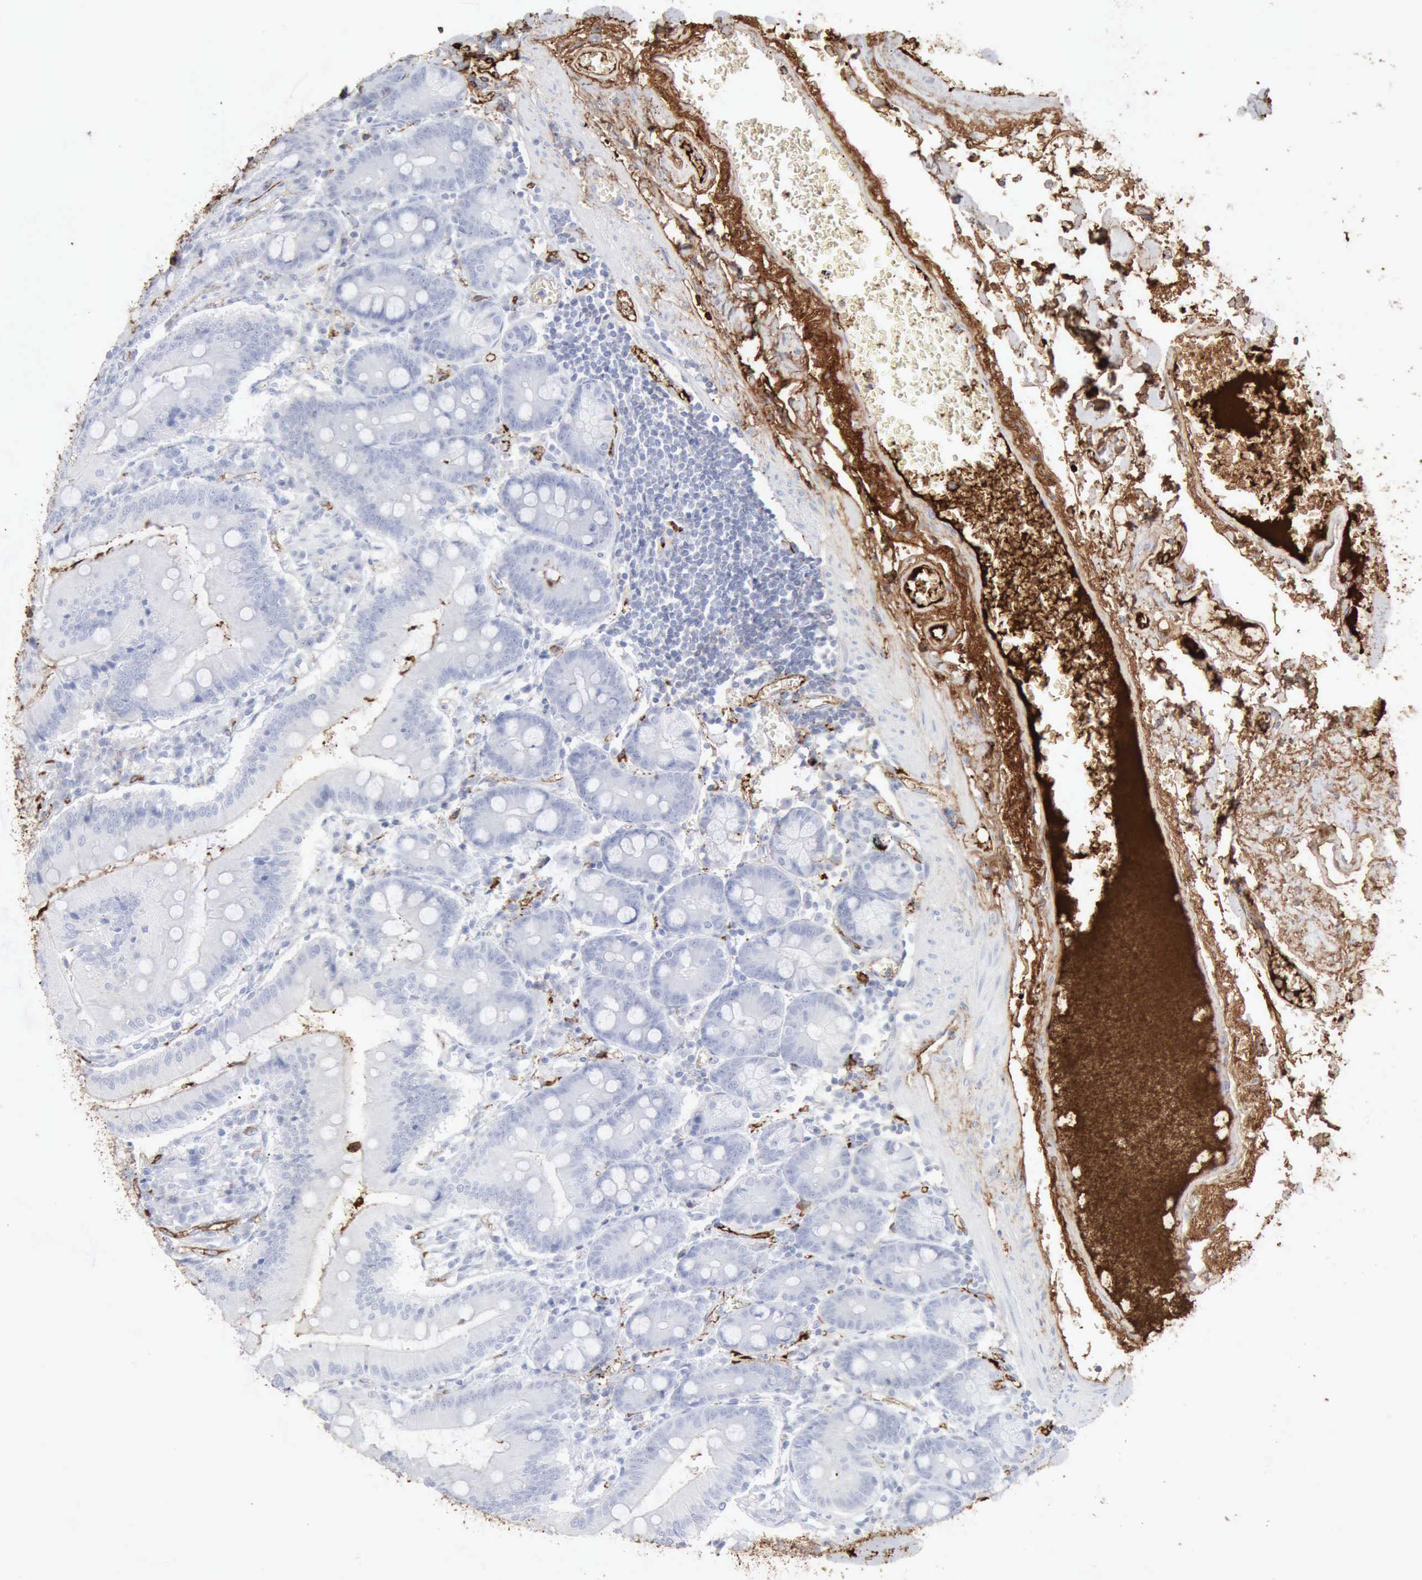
{"staining": {"intensity": "negative", "quantity": "none", "location": "none"}, "tissue": "small intestine", "cell_type": "Glandular cells", "image_type": "normal", "snomed": [{"axis": "morphology", "description": "Normal tissue, NOS"}, {"axis": "topography", "description": "Small intestine"}], "caption": "This is an immunohistochemistry (IHC) micrograph of benign small intestine. There is no staining in glandular cells.", "gene": "C4BPA", "patient": {"sex": "male", "age": 71}}